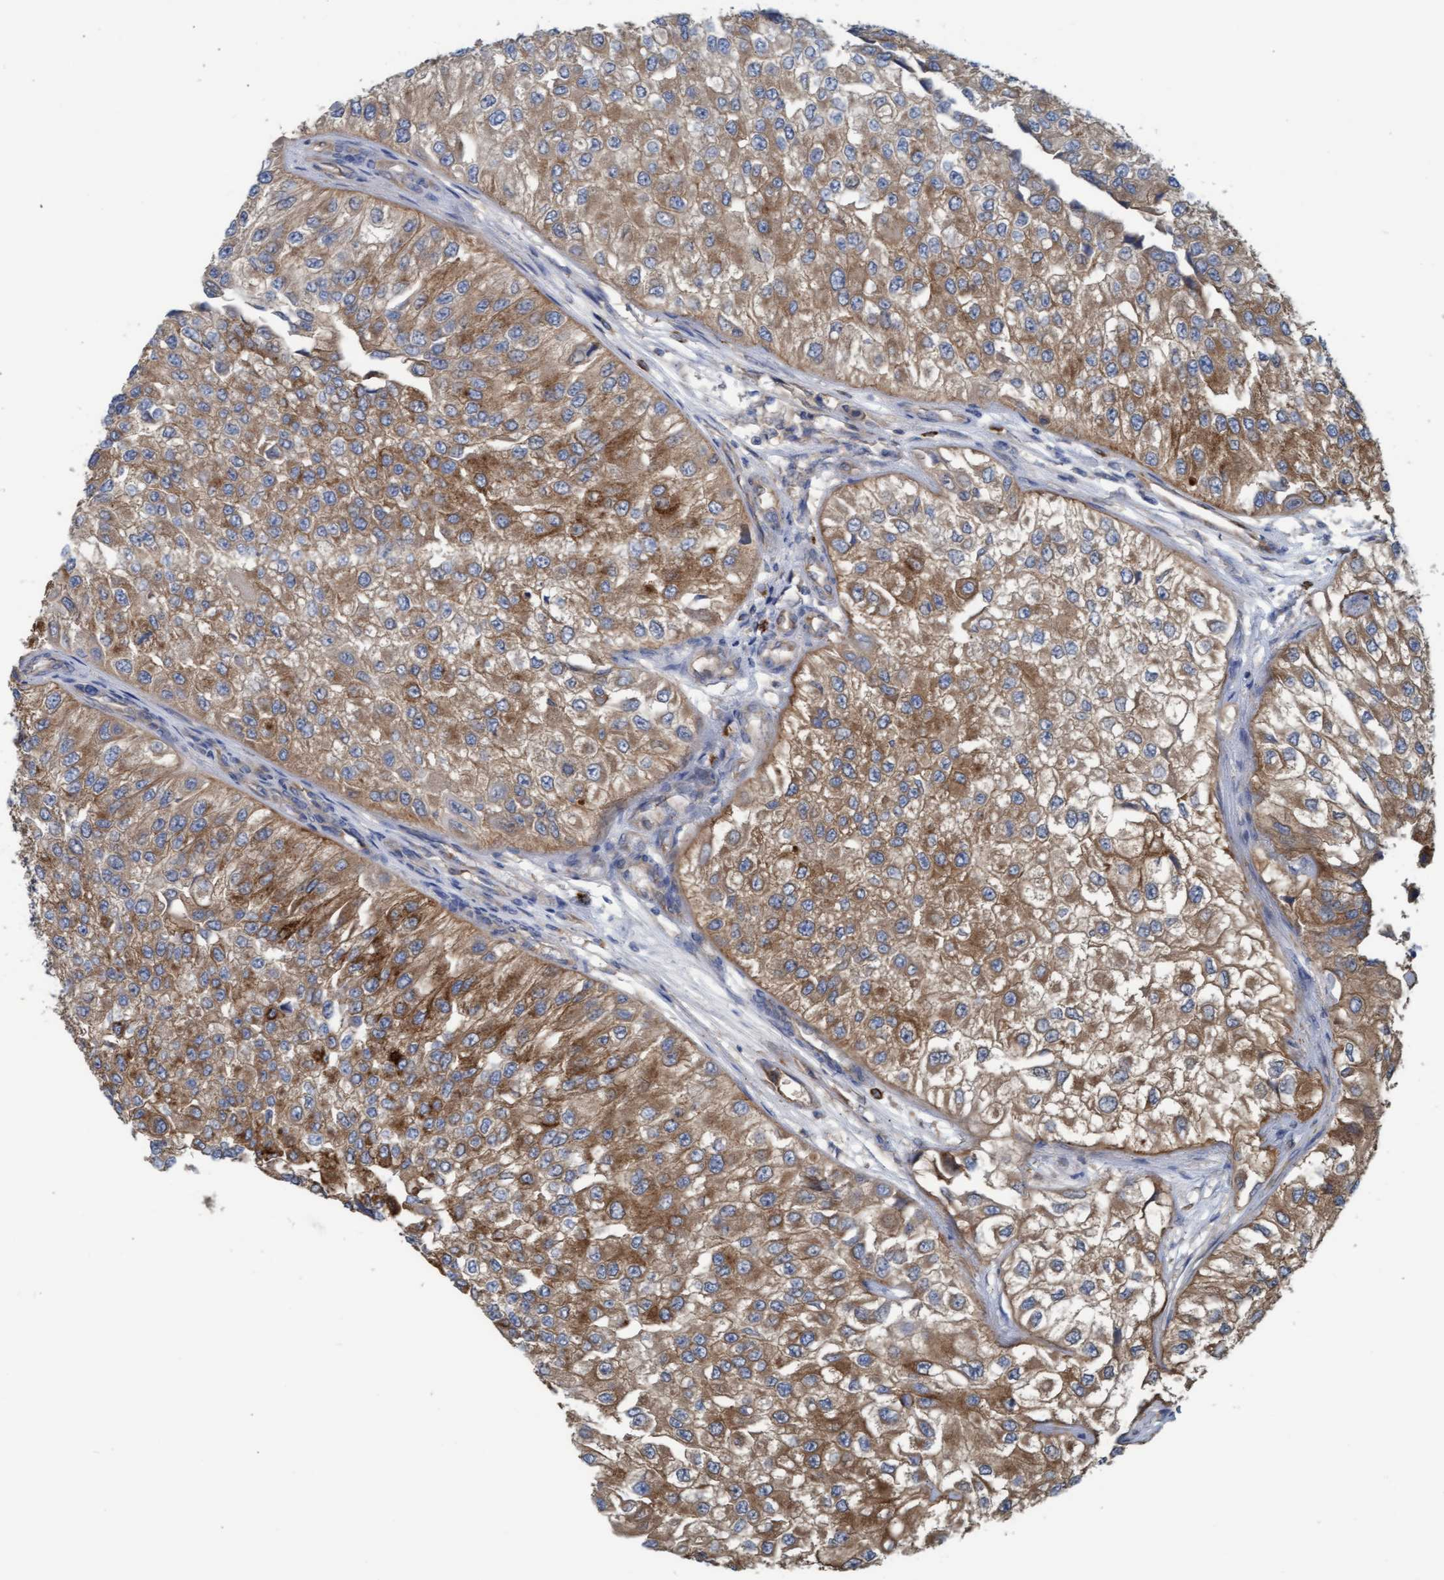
{"staining": {"intensity": "moderate", "quantity": ">75%", "location": "cytoplasmic/membranous"}, "tissue": "urothelial cancer", "cell_type": "Tumor cells", "image_type": "cancer", "snomed": [{"axis": "morphology", "description": "Urothelial carcinoma, High grade"}, {"axis": "topography", "description": "Kidney"}, {"axis": "topography", "description": "Urinary bladder"}], "caption": "Protein staining of urothelial carcinoma (high-grade) tissue displays moderate cytoplasmic/membranous expression in about >75% of tumor cells.", "gene": "LRSAM1", "patient": {"sex": "male", "age": 77}}